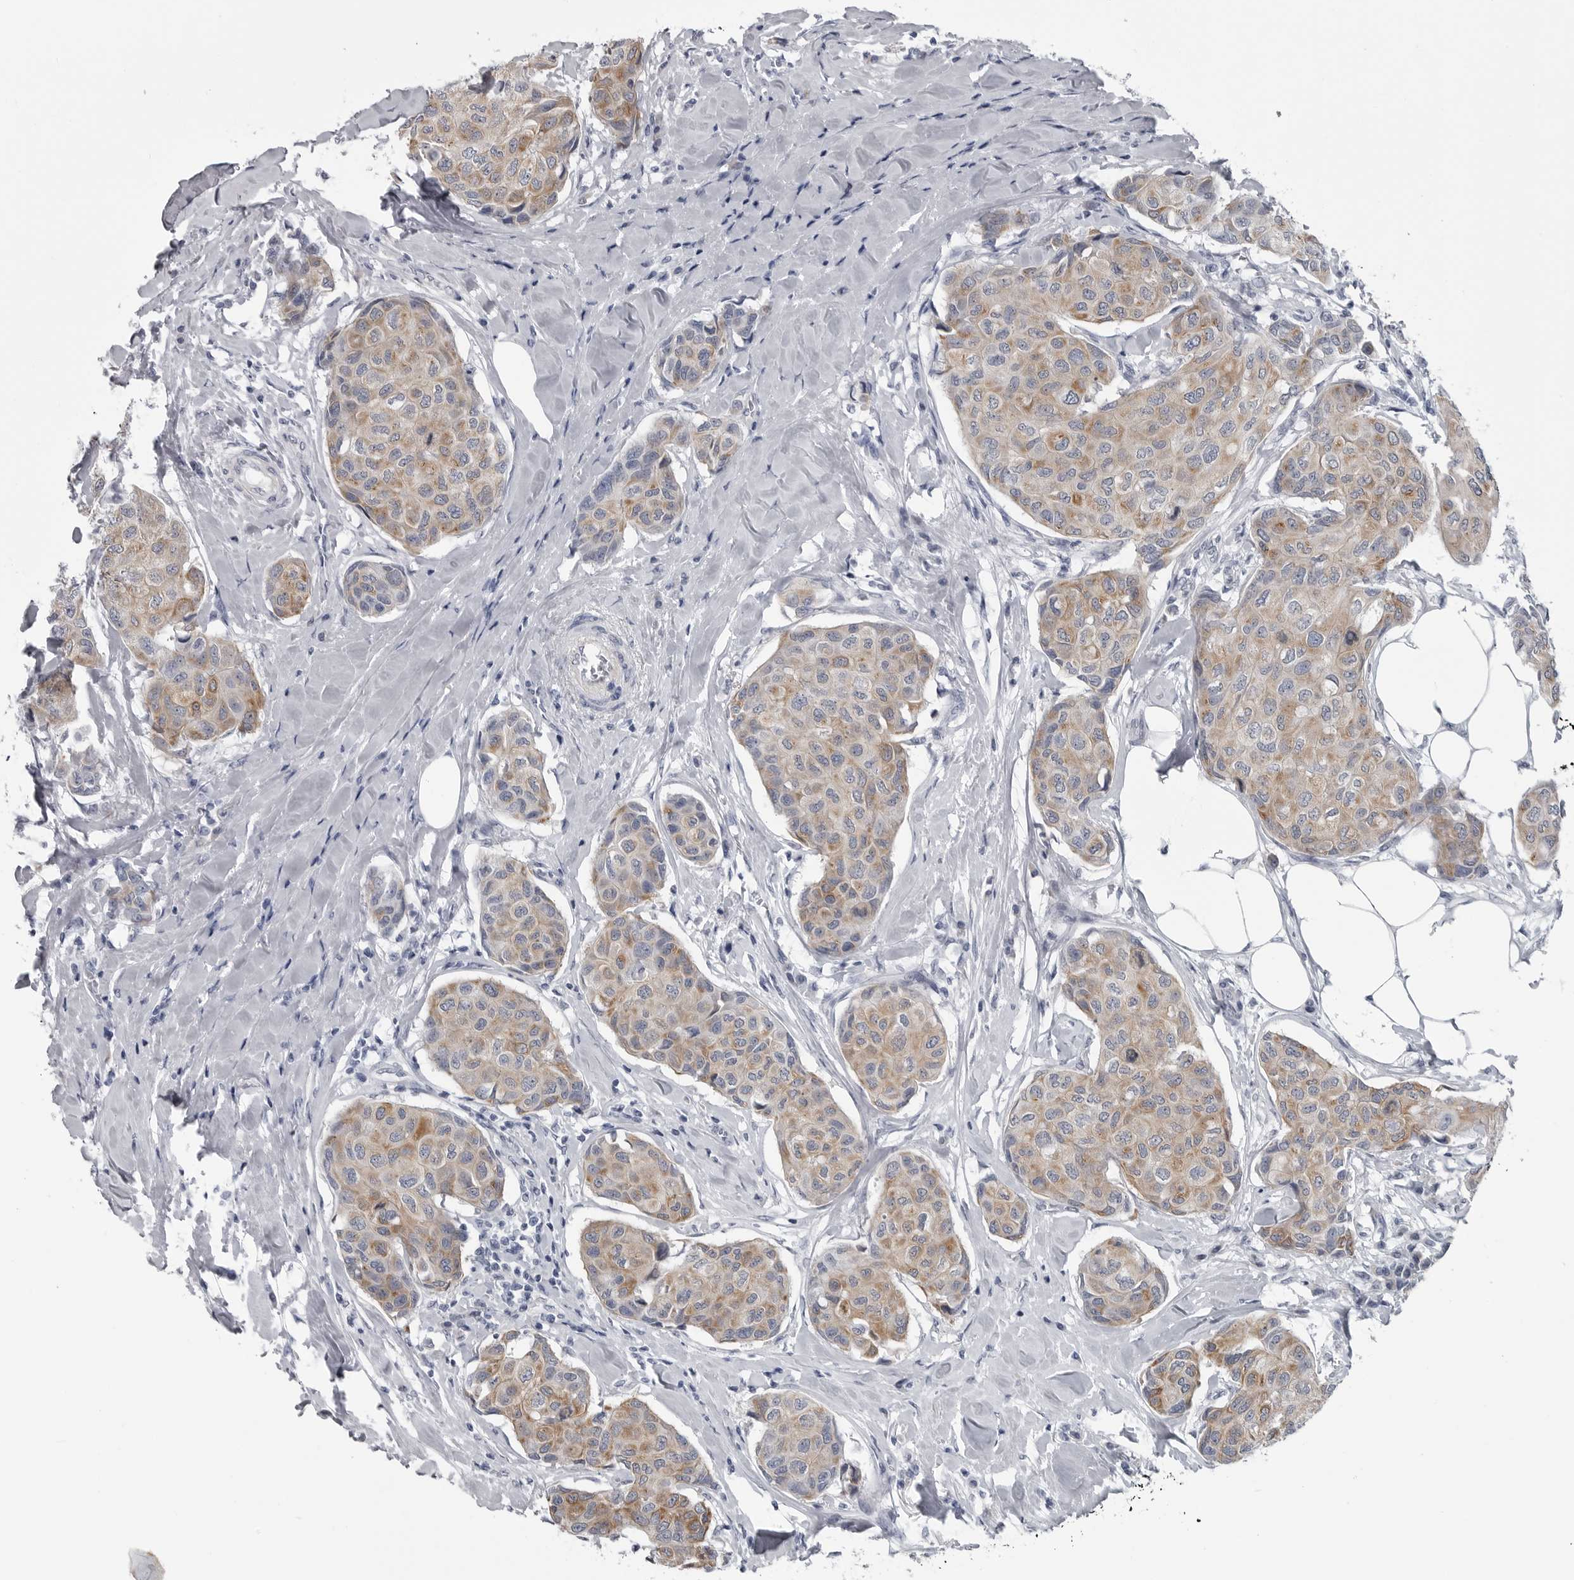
{"staining": {"intensity": "weak", "quantity": ">75%", "location": "cytoplasmic/membranous"}, "tissue": "breast cancer", "cell_type": "Tumor cells", "image_type": "cancer", "snomed": [{"axis": "morphology", "description": "Duct carcinoma"}, {"axis": "topography", "description": "Breast"}], "caption": "A low amount of weak cytoplasmic/membranous expression is seen in about >75% of tumor cells in intraductal carcinoma (breast) tissue.", "gene": "MYOC", "patient": {"sex": "female", "age": 80}}